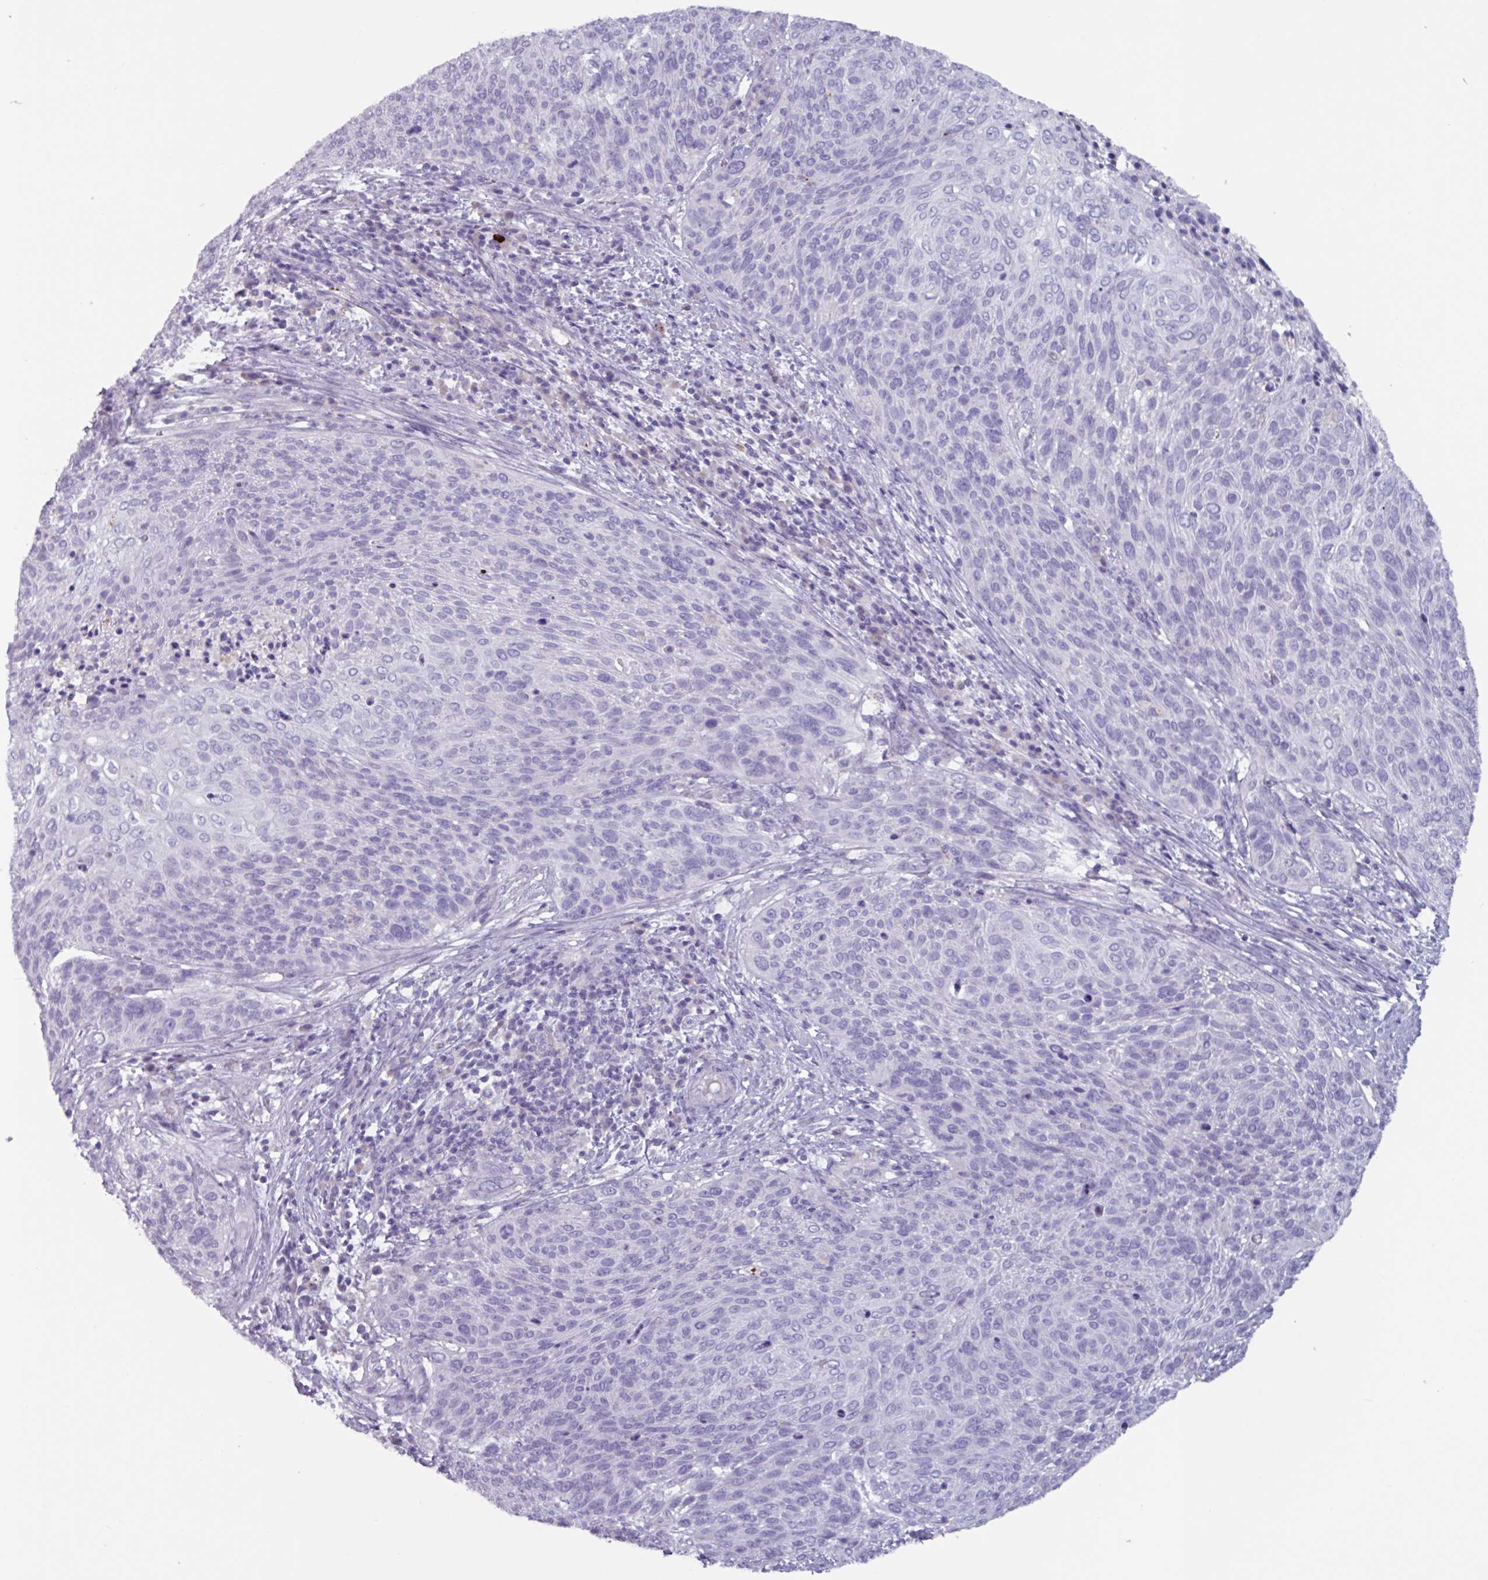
{"staining": {"intensity": "negative", "quantity": "none", "location": "none"}, "tissue": "cervical cancer", "cell_type": "Tumor cells", "image_type": "cancer", "snomed": [{"axis": "morphology", "description": "Squamous cell carcinoma, NOS"}, {"axis": "topography", "description": "Cervix"}], "caption": "Tumor cells are negative for brown protein staining in cervical cancer.", "gene": "OR2T10", "patient": {"sex": "female", "age": 31}}